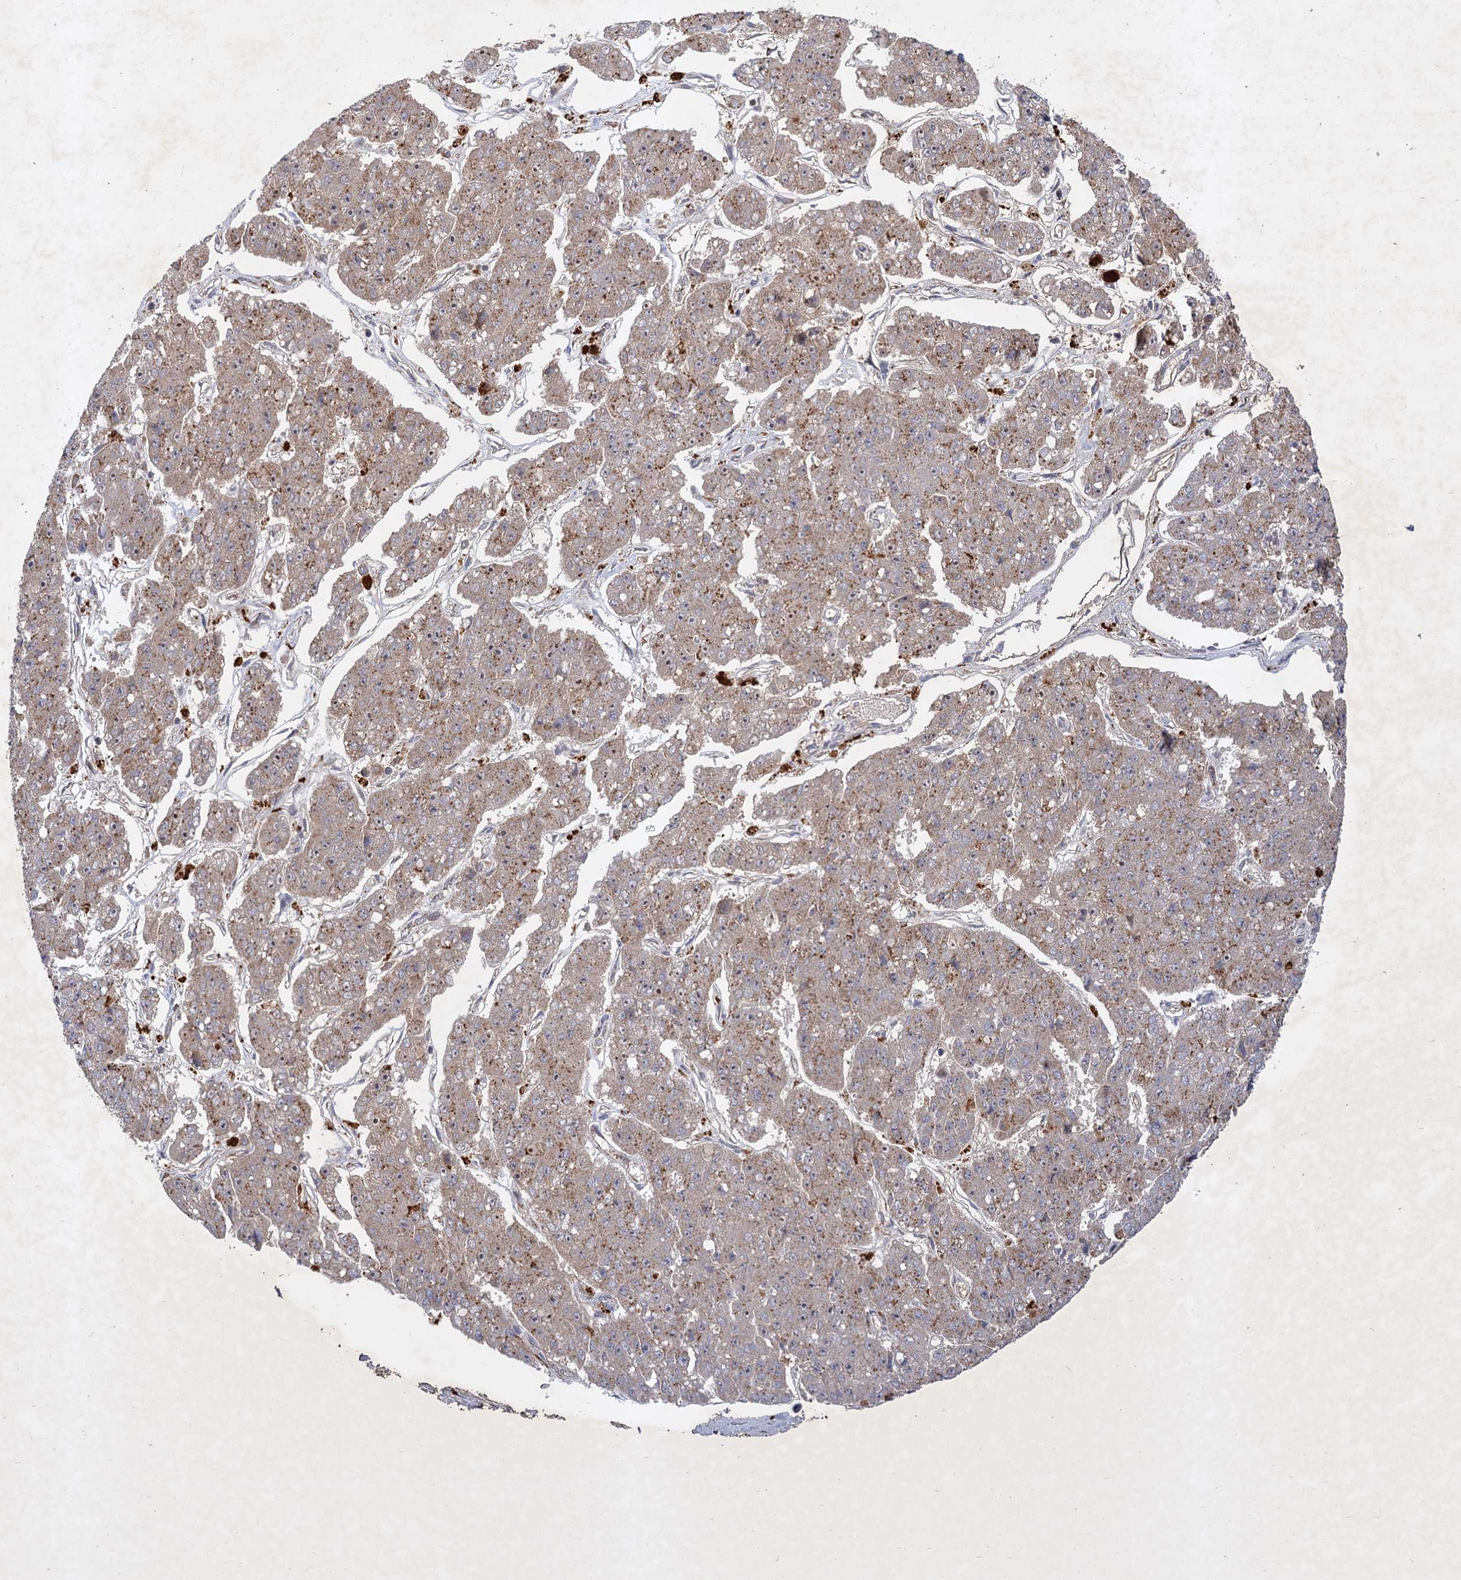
{"staining": {"intensity": "weak", "quantity": ">75%", "location": "cytoplasmic/membranous"}, "tissue": "pancreatic cancer", "cell_type": "Tumor cells", "image_type": "cancer", "snomed": [{"axis": "morphology", "description": "Adenocarcinoma, NOS"}, {"axis": "topography", "description": "Pancreas"}], "caption": "Pancreatic cancer tissue exhibits weak cytoplasmic/membranous positivity in approximately >75% of tumor cells", "gene": "PATL1", "patient": {"sex": "male", "age": 50}}